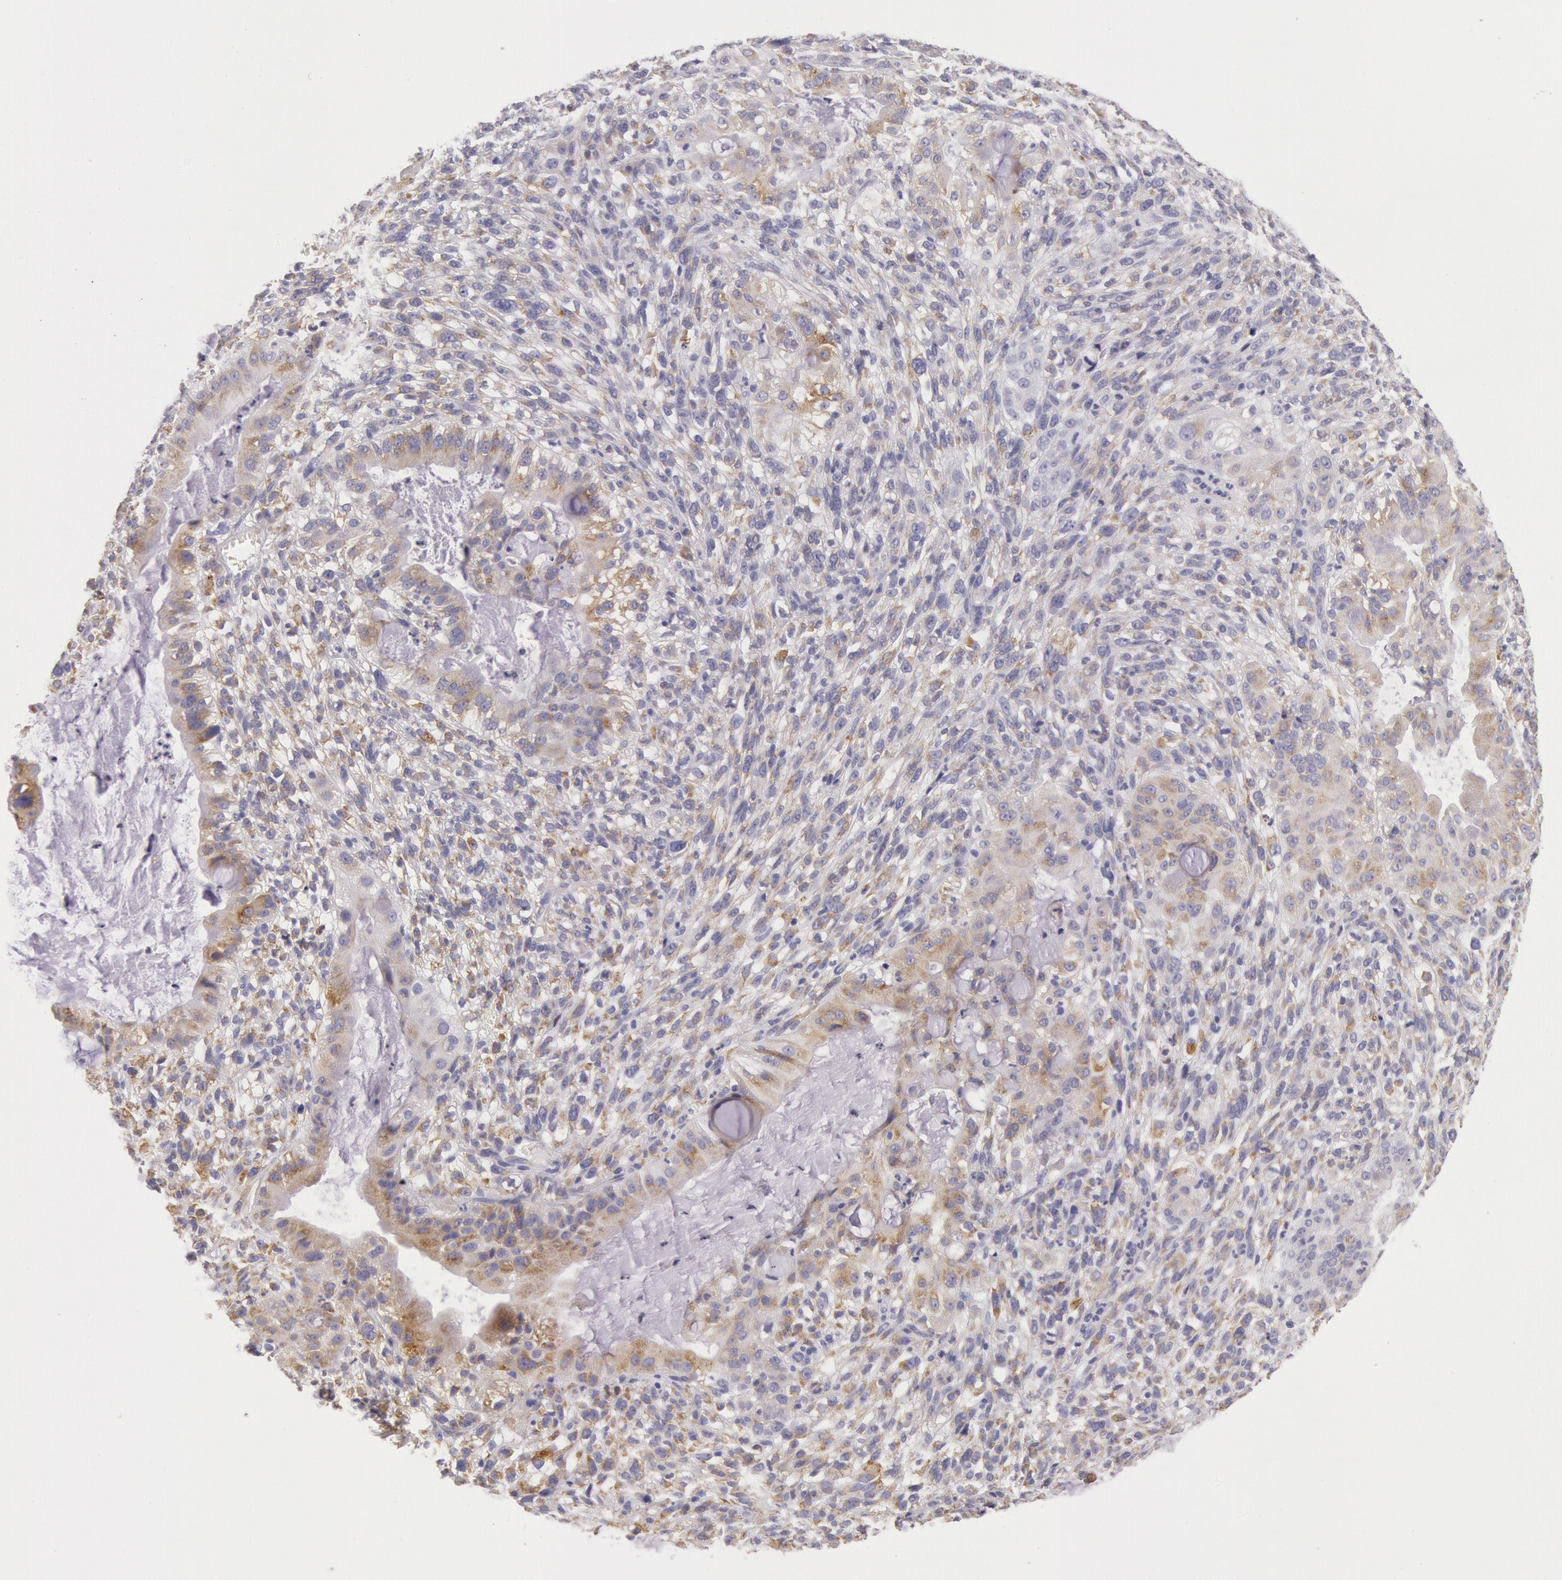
{"staining": {"intensity": "weak", "quantity": ">75%", "location": "cytoplasmic/membranous"}, "tissue": "cervical cancer", "cell_type": "Tumor cells", "image_type": "cancer", "snomed": [{"axis": "morphology", "description": "Adenocarcinoma, NOS"}, {"axis": "topography", "description": "Cervix"}], "caption": "Immunohistochemical staining of human cervical cancer shows weak cytoplasmic/membranous protein expression in about >75% of tumor cells.", "gene": "CIDEB", "patient": {"sex": "female", "age": 41}}